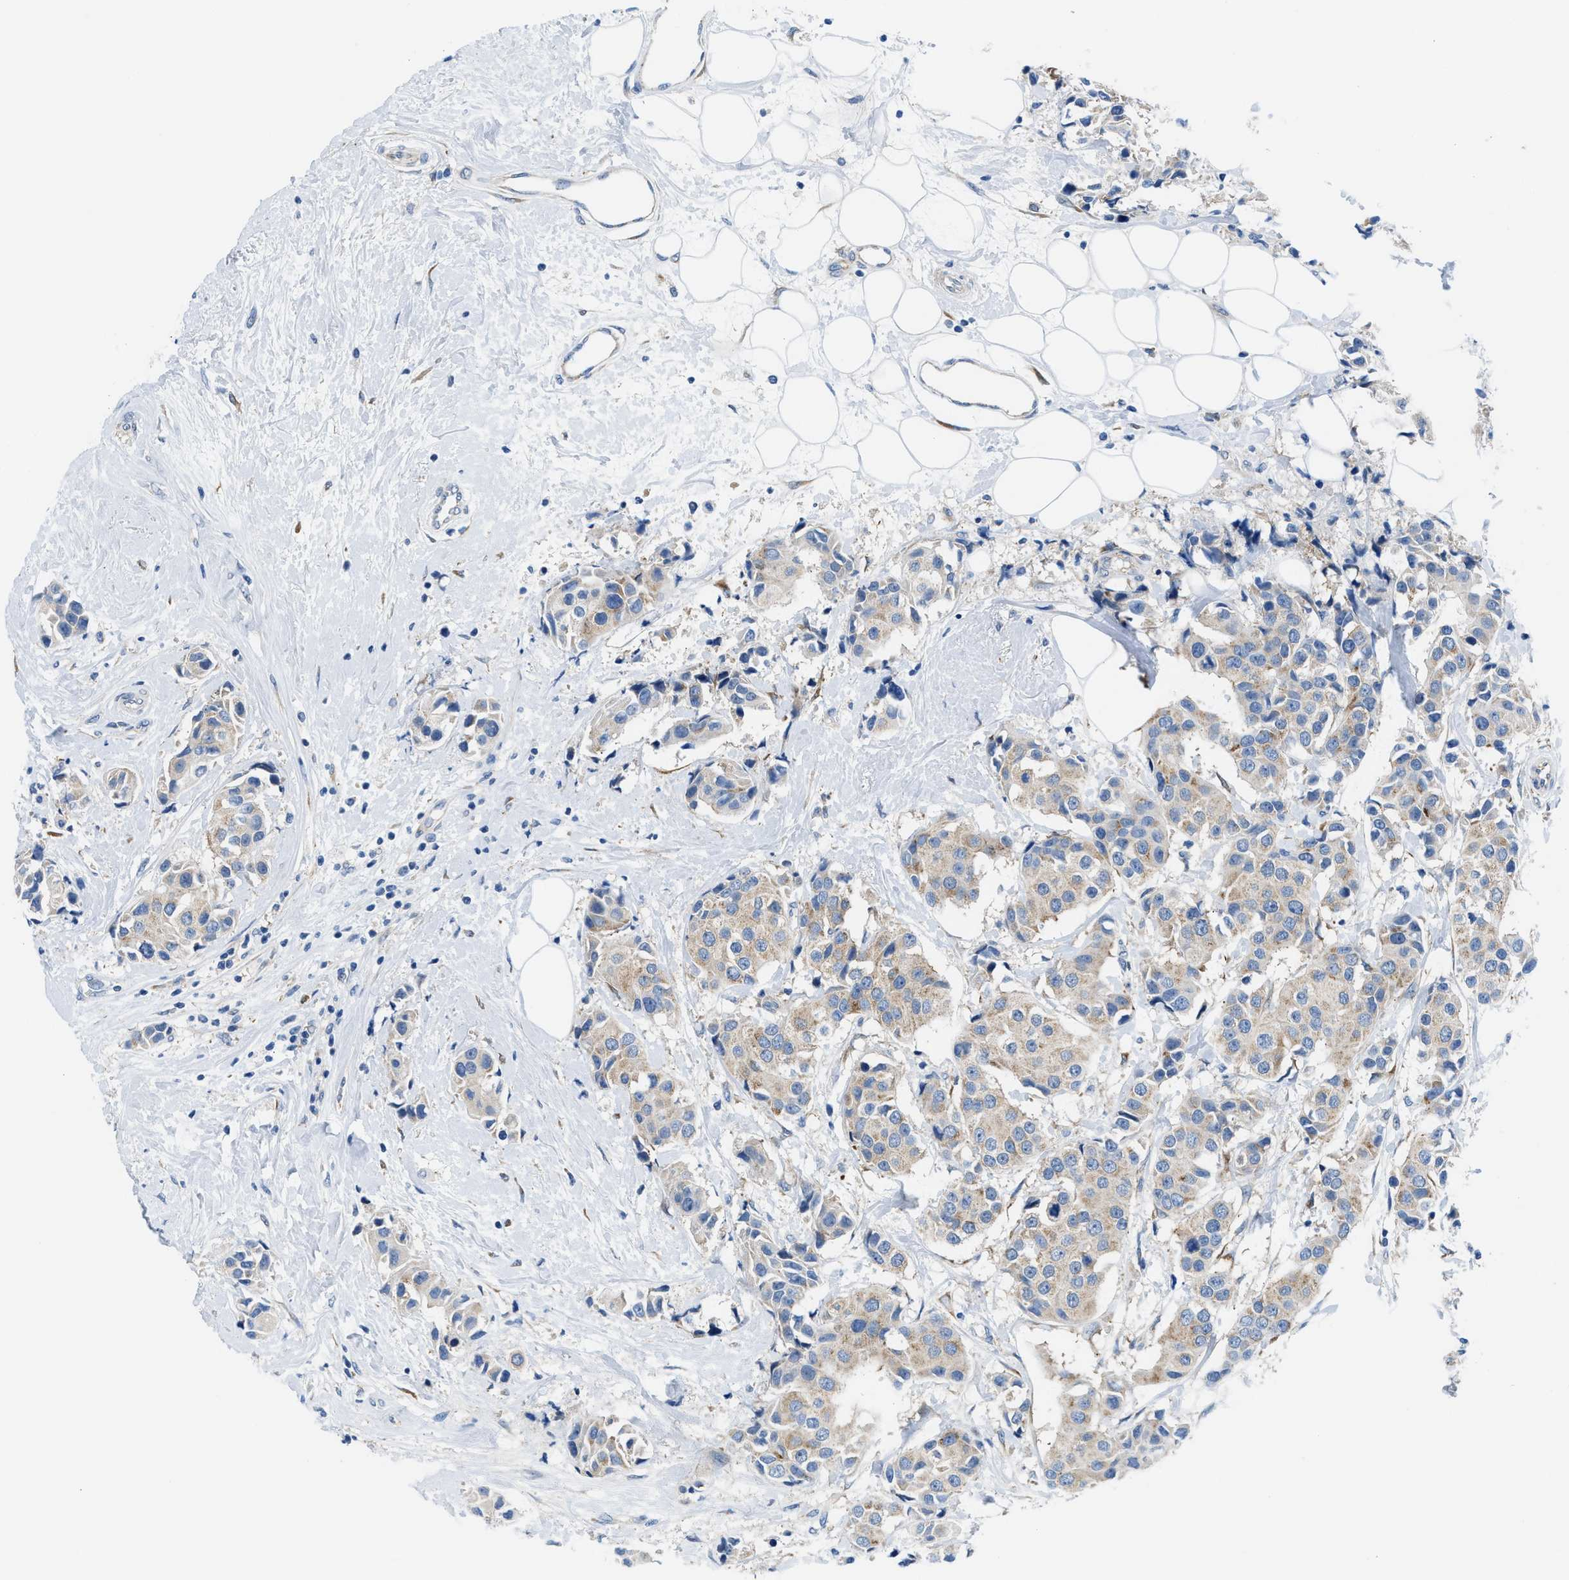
{"staining": {"intensity": "weak", "quantity": ">75%", "location": "cytoplasmic/membranous"}, "tissue": "breast cancer", "cell_type": "Tumor cells", "image_type": "cancer", "snomed": [{"axis": "morphology", "description": "Normal tissue, NOS"}, {"axis": "morphology", "description": "Duct carcinoma"}, {"axis": "topography", "description": "Breast"}], "caption": "Immunohistochemical staining of breast cancer (intraductal carcinoma) demonstrates low levels of weak cytoplasmic/membranous positivity in approximately >75% of tumor cells. The staining is performed using DAB brown chromogen to label protein expression. The nuclei are counter-stained blue using hematoxylin.", "gene": "BNC2", "patient": {"sex": "female", "age": 39}}